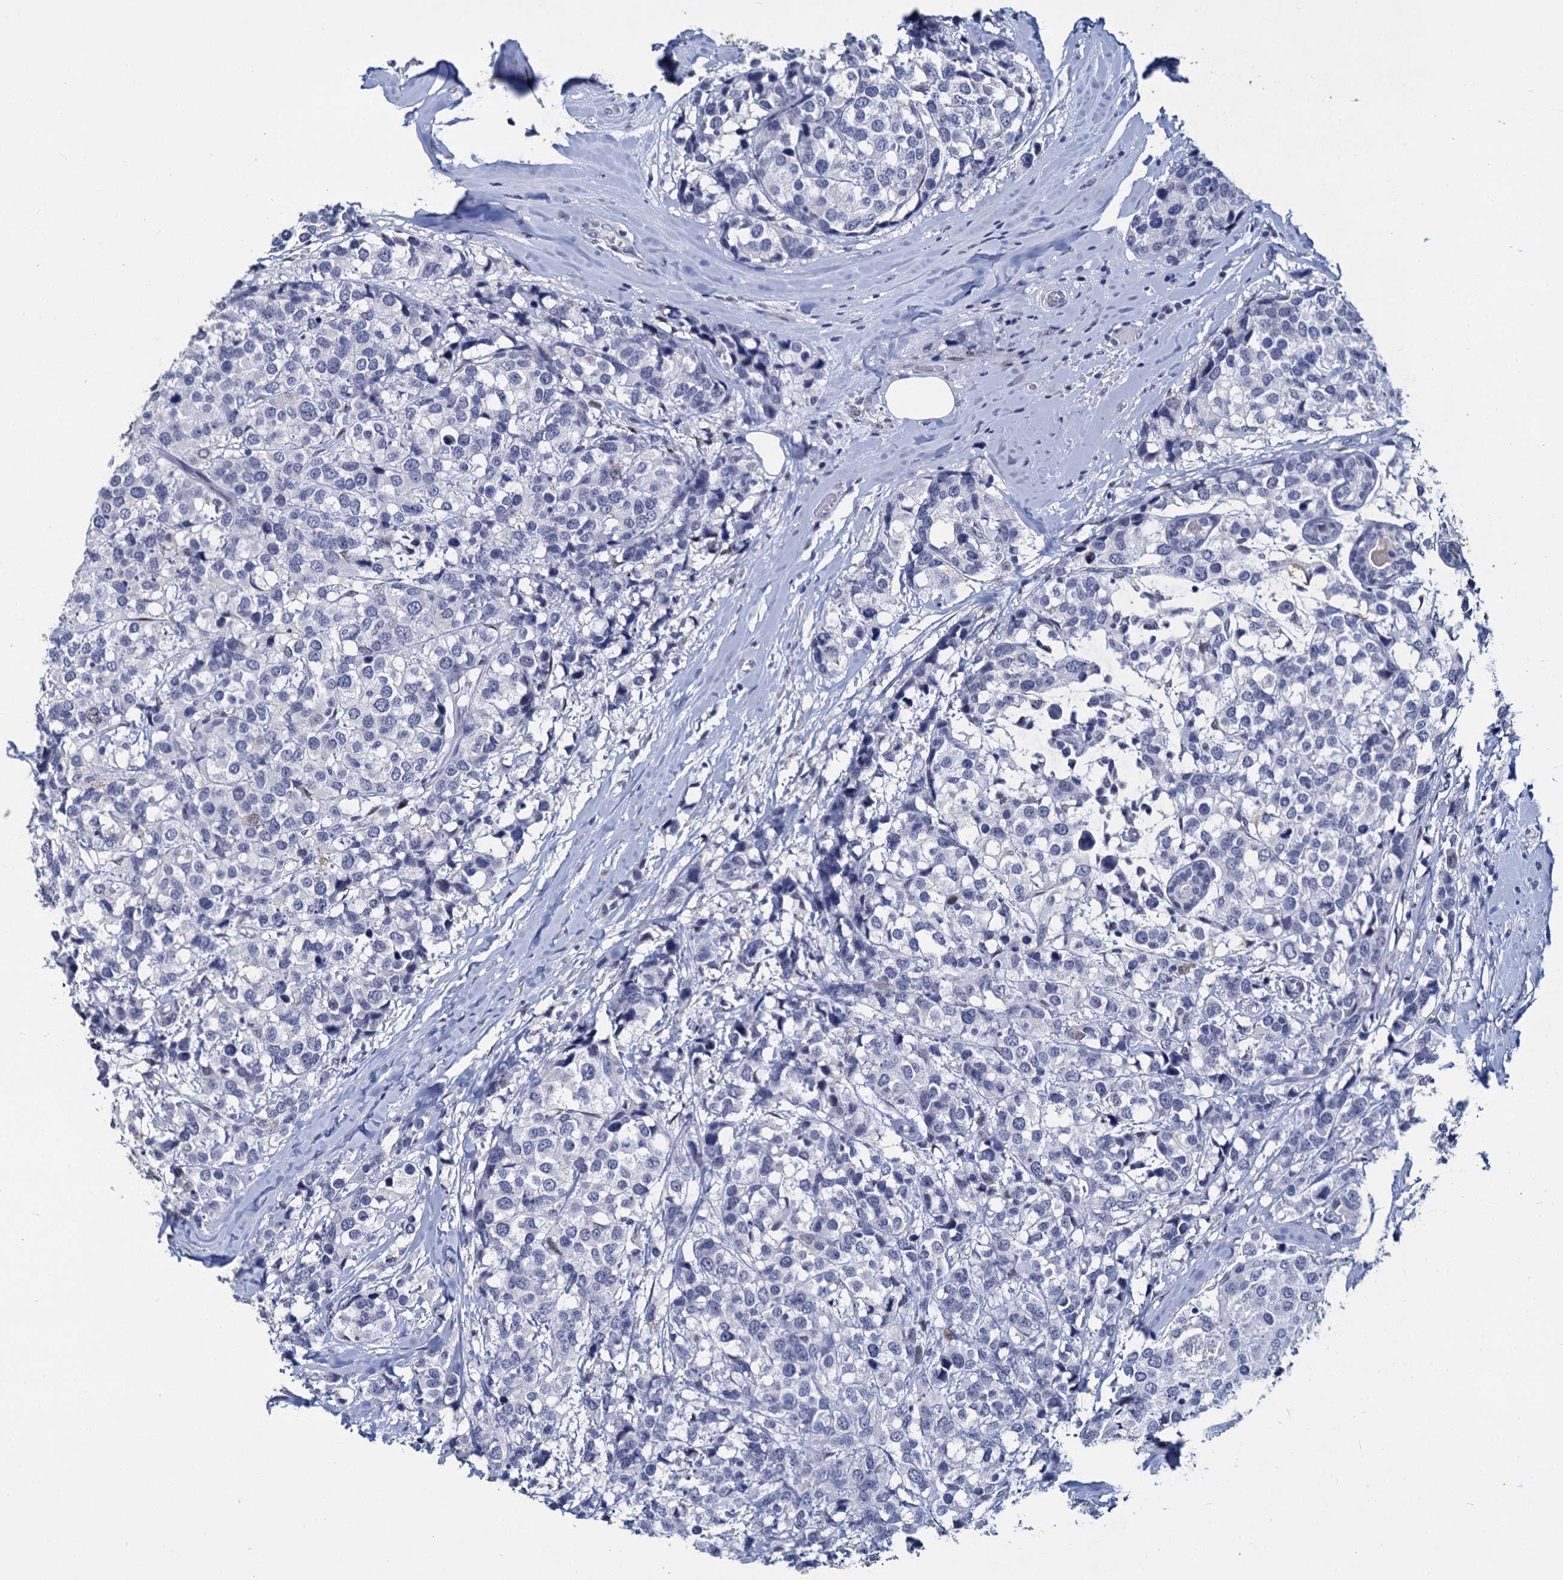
{"staining": {"intensity": "negative", "quantity": "none", "location": "none"}, "tissue": "breast cancer", "cell_type": "Tumor cells", "image_type": "cancer", "snomed": [{"axis": "morphology", "description": "Lobular carcinoma"}, {"axis": "topography", "description": "Breast"}], "caption": "The histopathology image reveals no significant positivity in tumor cells of lobular carcinoma (breast).", "gene": "MAGEA4", "patient": {"sex": "female", "age": 59}}